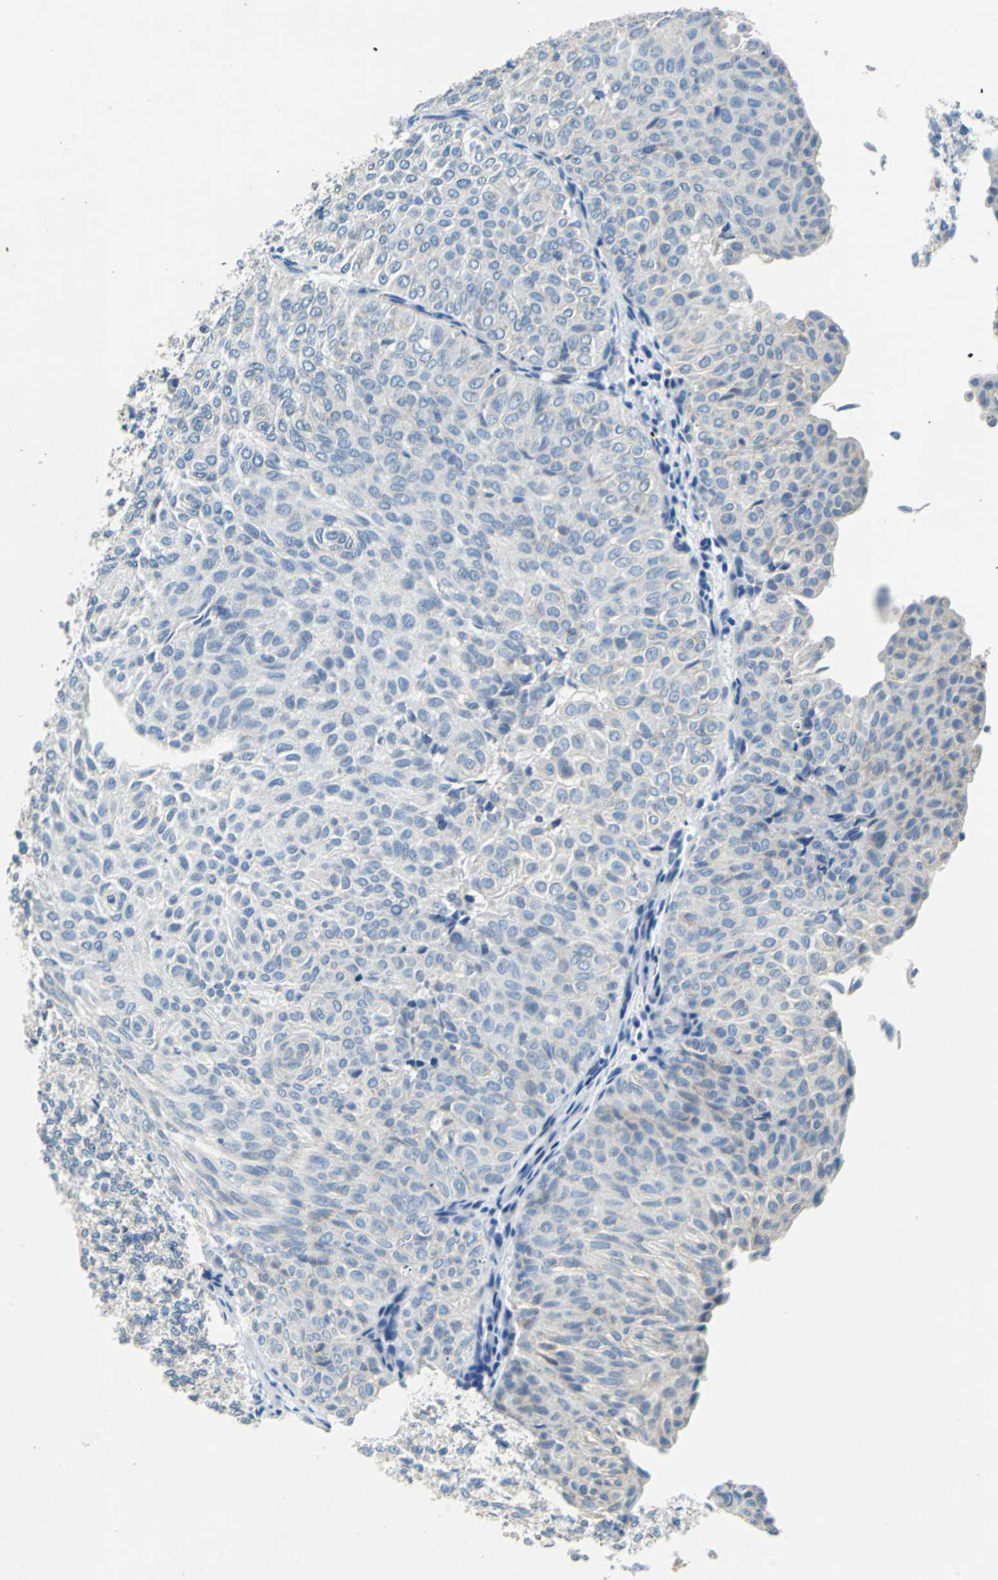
{"staining": {"intensity": "negative", "quantity": "none", "location": "none"}, "tissue": "urothelial cancer", "cell_type": "Tumor cells", "image_type": "cancer", "snomed": [{"axis": "morphology", "description": "Urothelial carcinoma, Low grade"}, {"axis": "topography", "description": "Urinary bladder"}], "caption": "Tumor cells are negative for brown protein staining in urothelial carcinoma (low-grade).", "gene": "TEX264", "patient": {"sex": "male", "age": 78}}